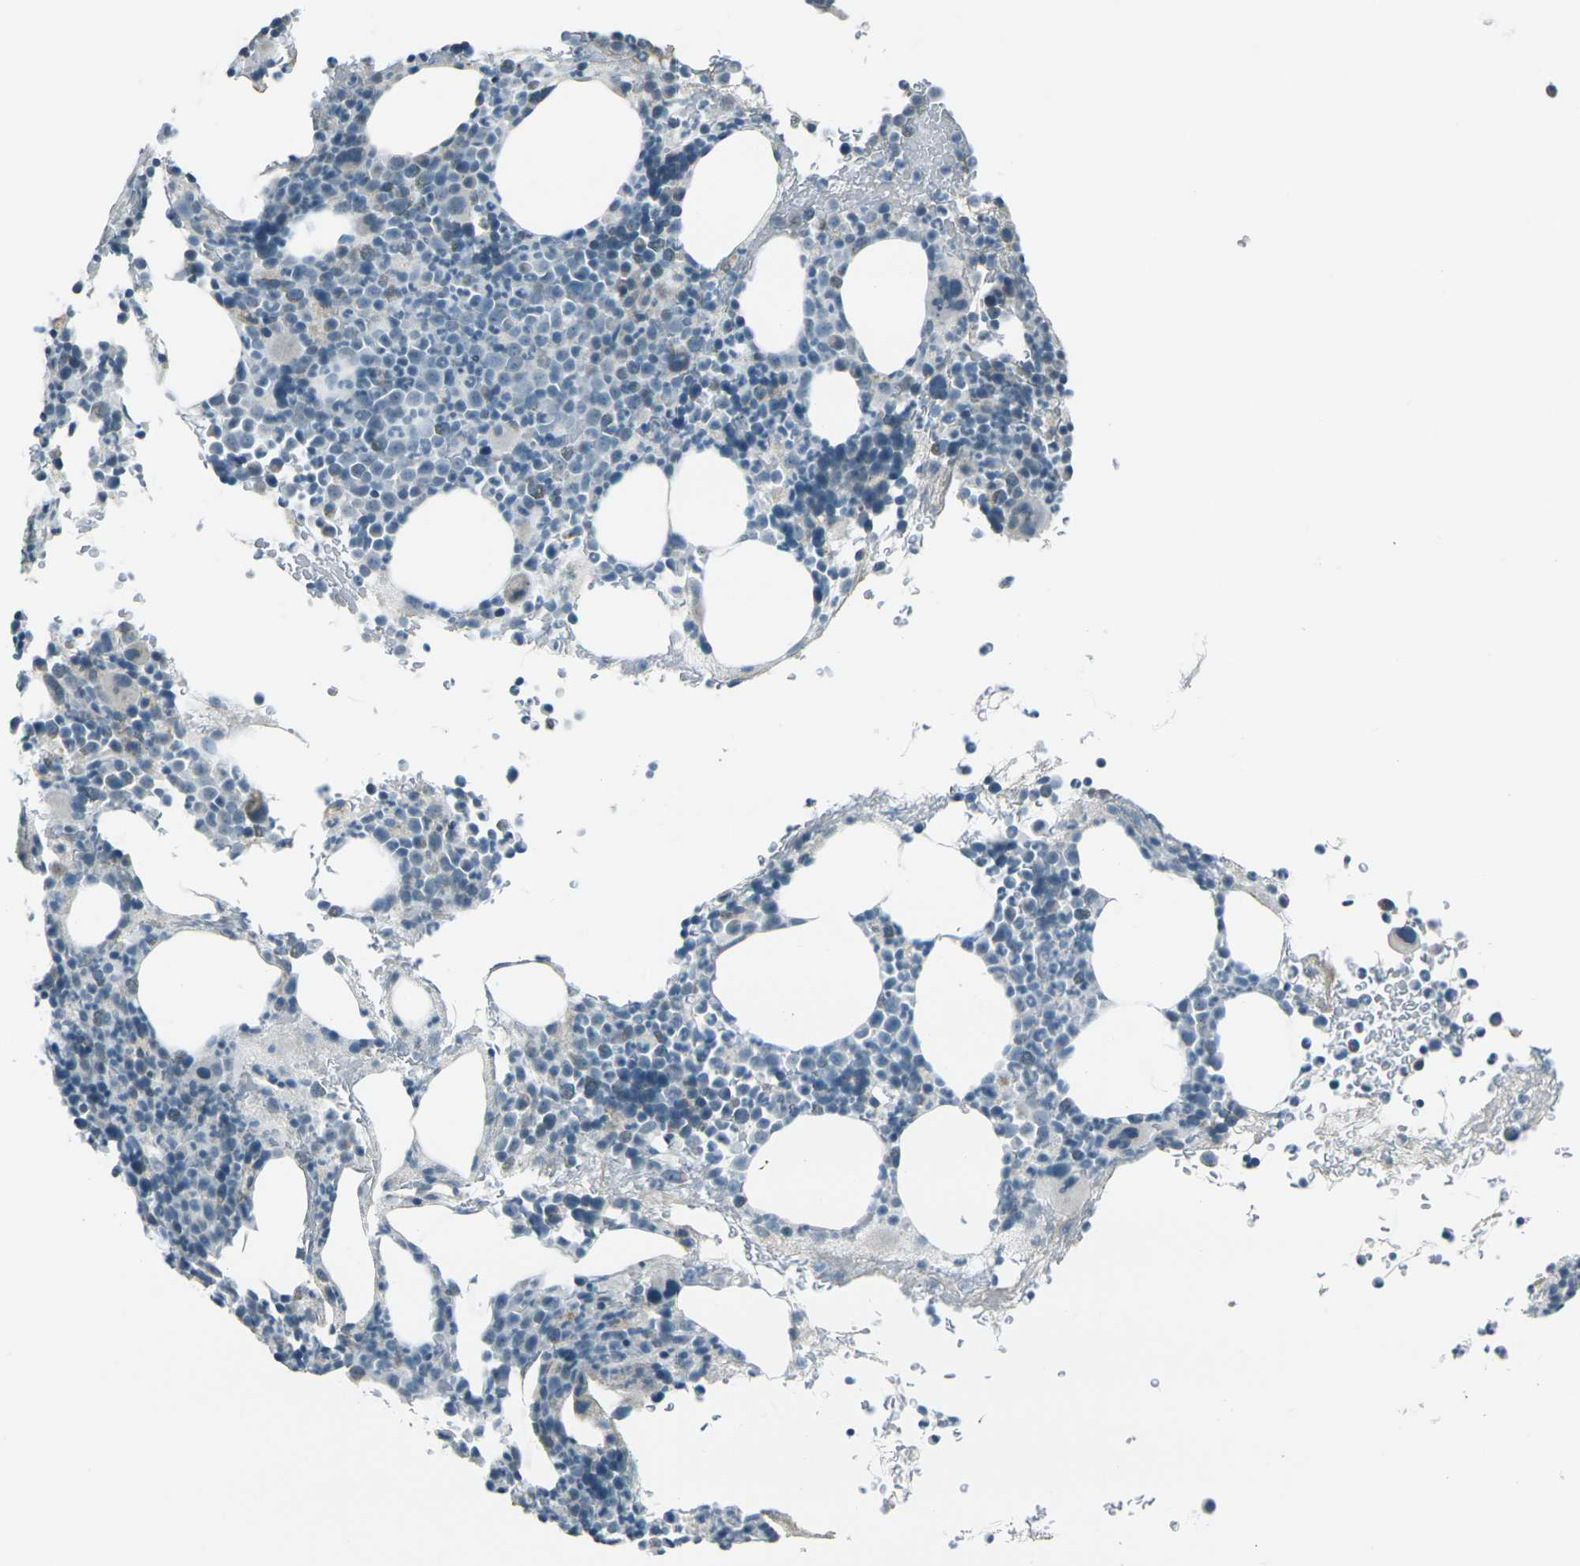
{"staining": {"intensity": "moderate", "quantity": "<25%", "location": "cytoplasmic/membranous"}, "tissue": "bone marrow", "cell_type": "Hematopoietic cells", "image_type": "normal", "snomed": [{"axis": "morphology", "description": "Normal tissue, NOS"}, {"axis": "morphology", "description": "Inflammation, NOS"}, {"axis": "topography", "description": "Bone marrow"}], "caption": "The micrograph reveals immunohistochemical staining of unremarkable bone marrow. There is moderate cytoplasmic/membranous positivity is identified in about <25% of hematopoietic cells.", "gene": "H2BC1", "patient": {"sex": "male", "age": 73}}